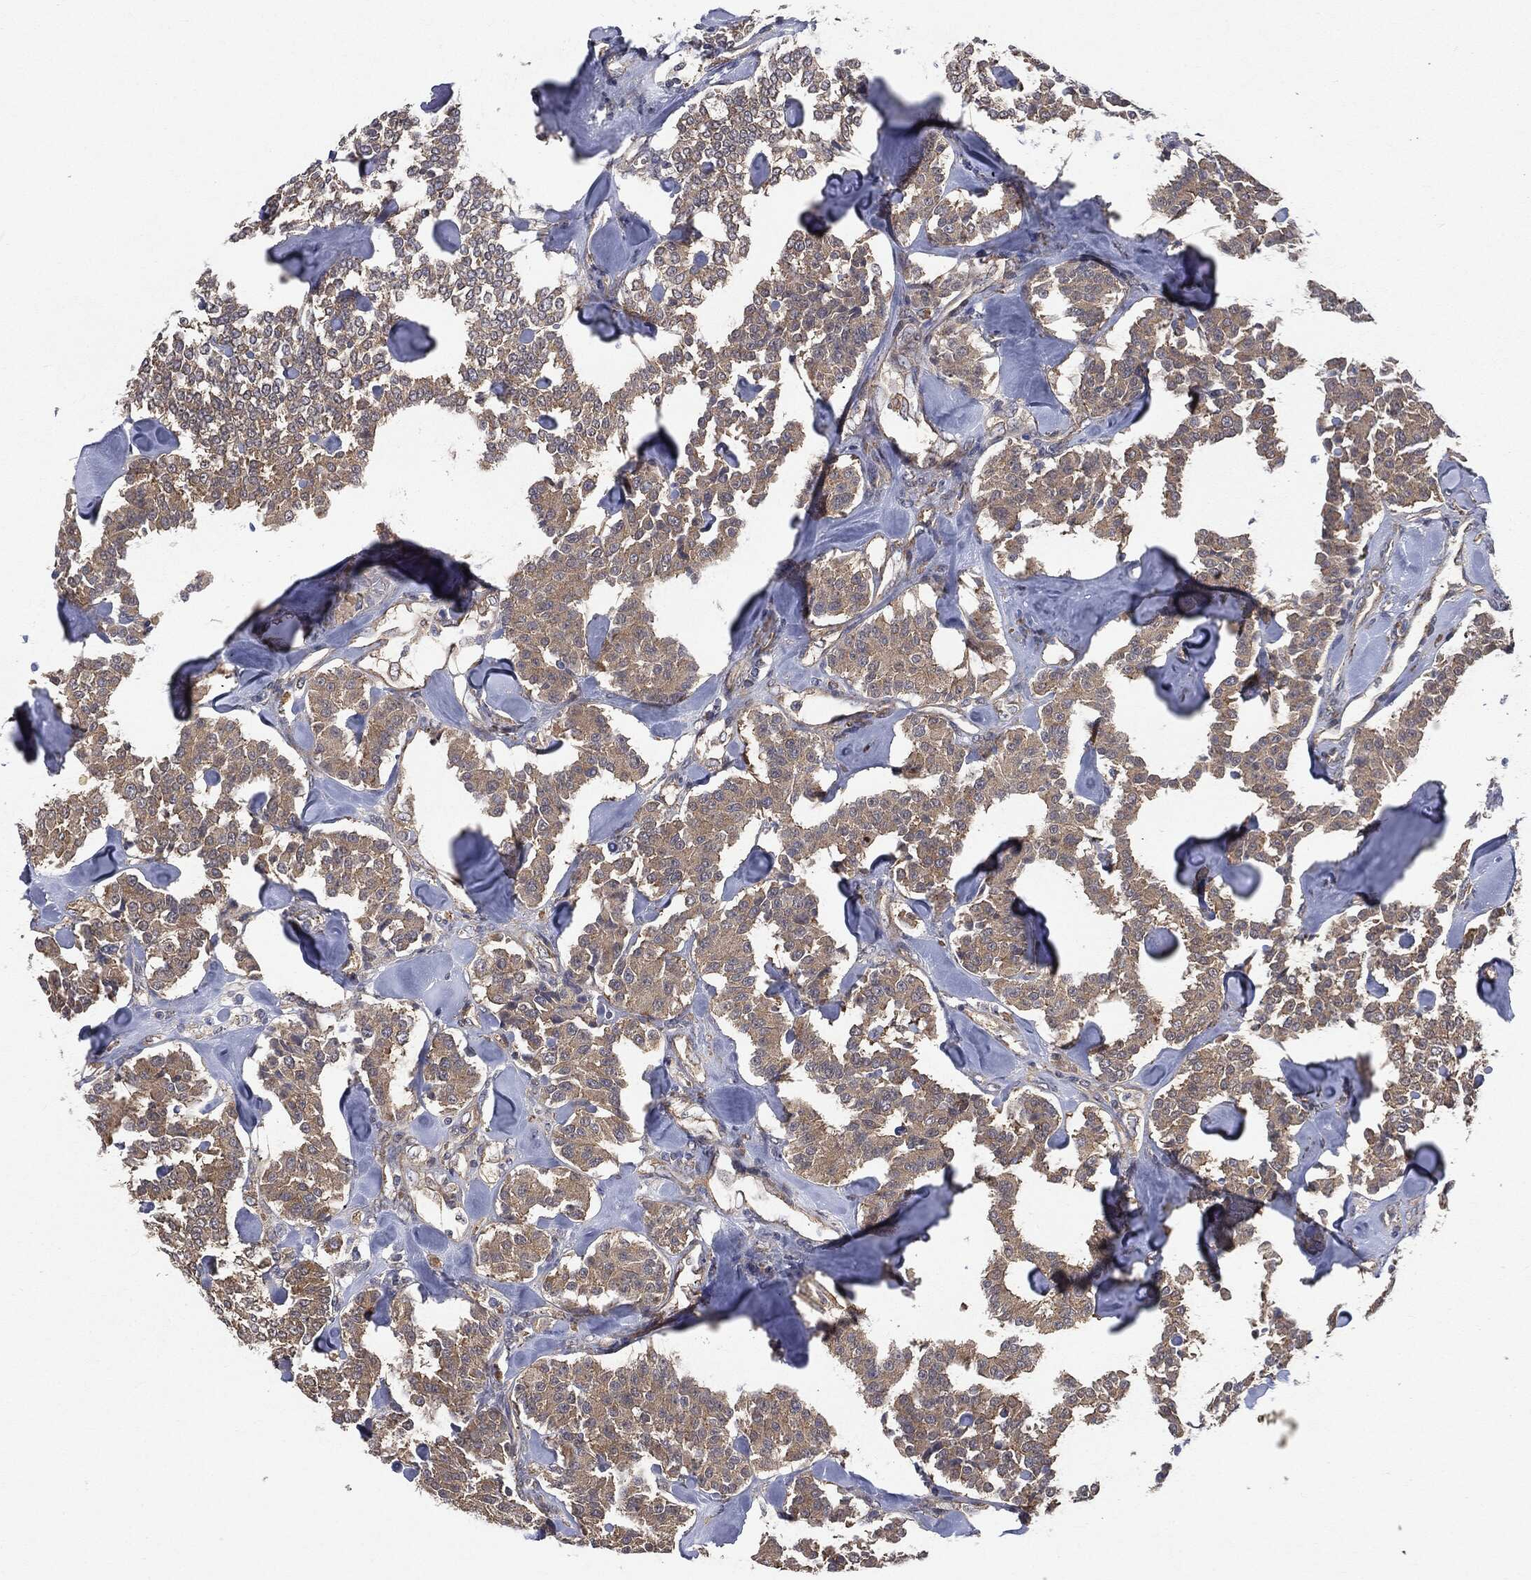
{"staining": {"intensity": "weak", "quantity": ">75%", "location": "cytoplasmic/membranous"}, "tissue": "carcinoid", "cell_type": "Tumor cells", "image_type": "cancer", "snomed": [{"axis": "morphology", "description": "Carcinoid, malignant, NOS"}, {"axis": "topography", "description": "Pancreas"}], "caption": "Brown immunohistochemical staining in human malignant carcinoid shows weak cytoplasmic/membranous expression in about >75% of tumor cells.", "gene": "EPS15L1", "patient": {"sex": "male", "age": 41}}